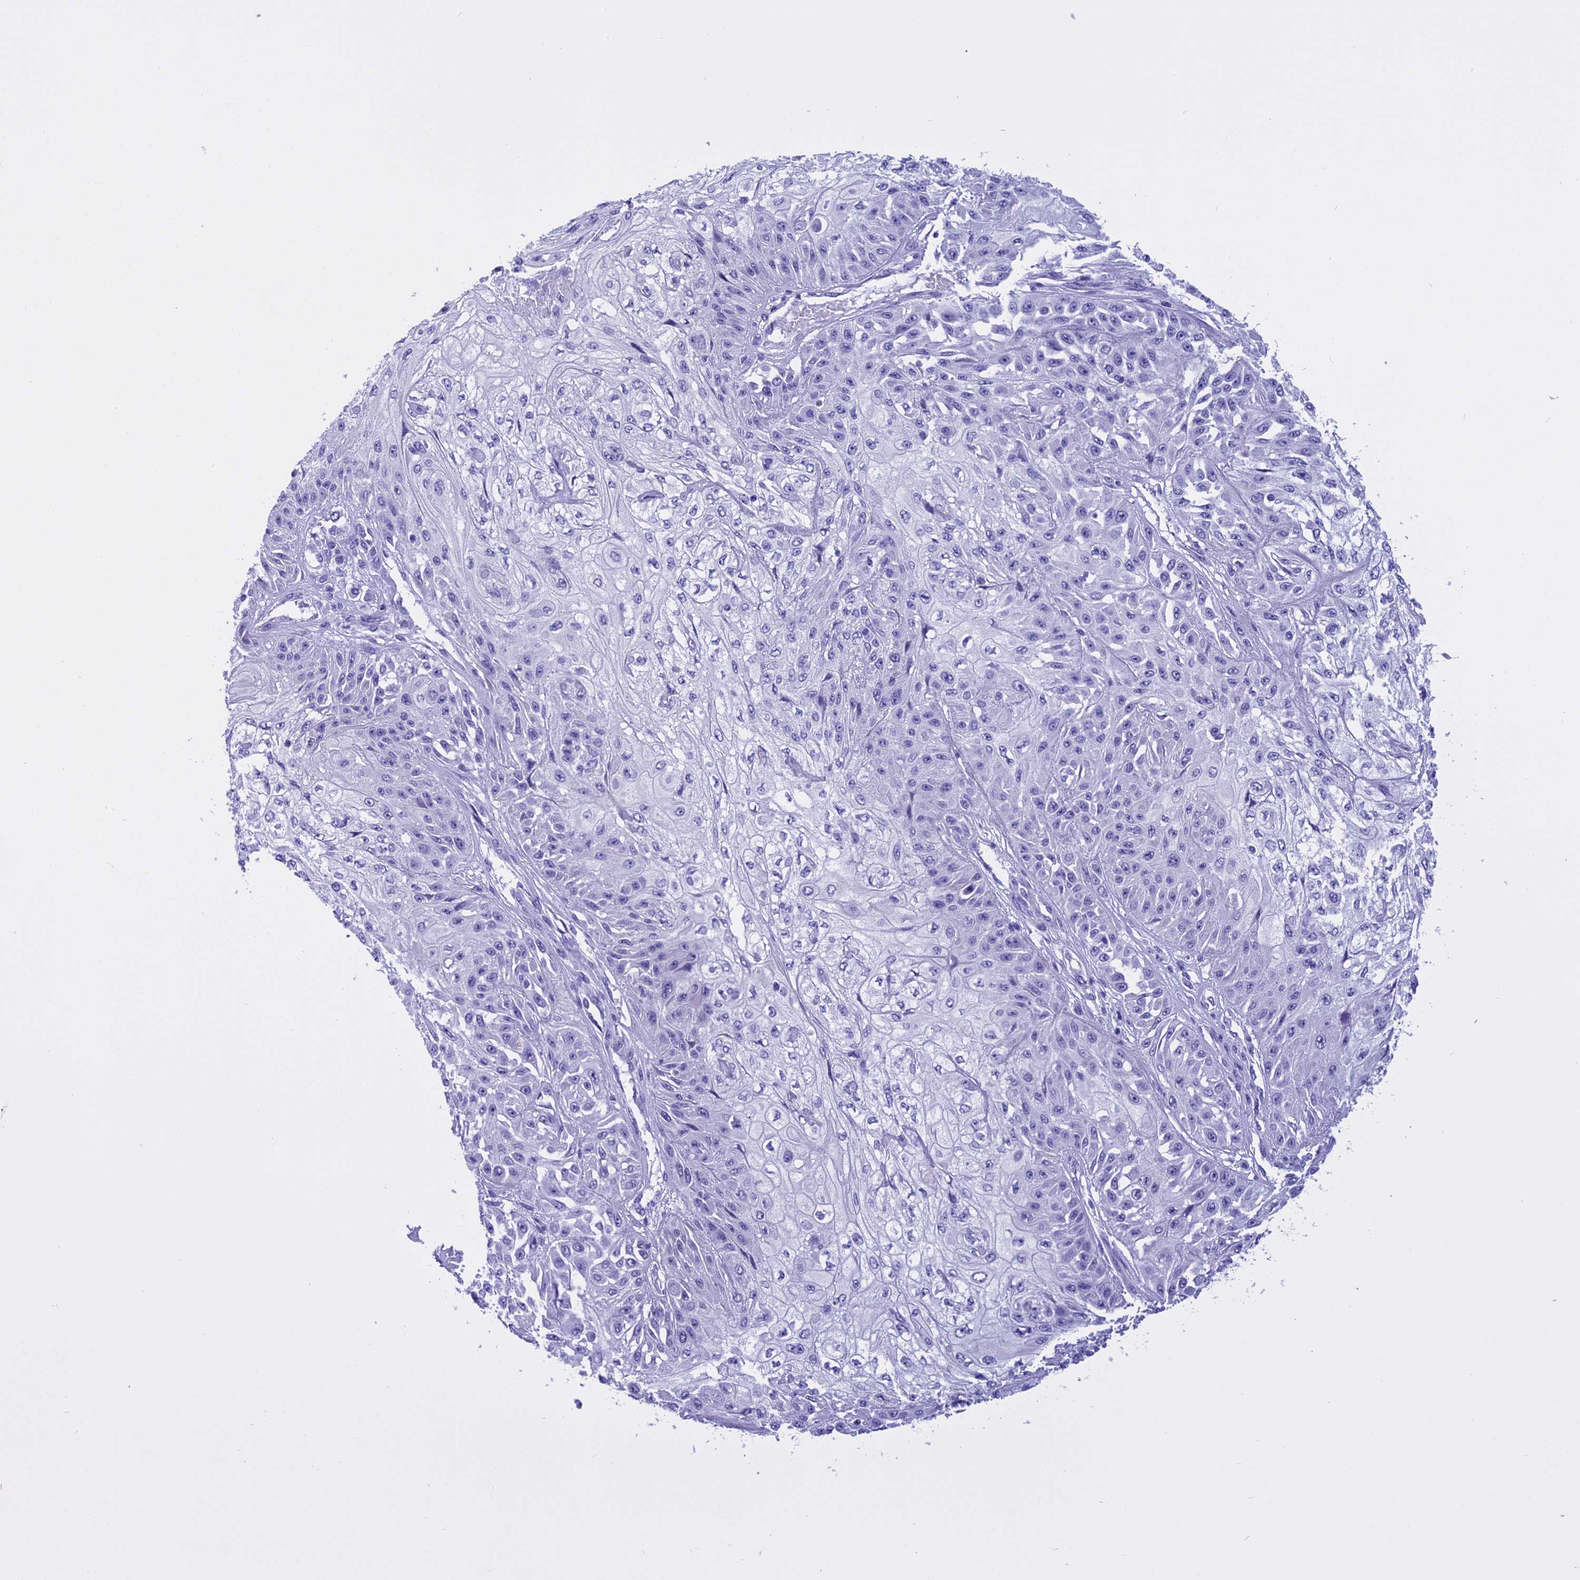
{"staining": {"intensity": "negative", "quantity": "none", "location": "none"}, "tissue": "skin cancer", "cell_type": "Tumor cells", "image_type": "cancer", "snomed": [{"axis": "morphology", "description": "Squamous cell carcinoma, NOS"}, {"axis": "morphology", "description": "Squamous cell carcinoma, metastatic, NOS"}, {"axis": "topography", "description": "Skin"}, {"axis": "topography", "description": "Lymph node"}], "caption": "Squamous cell carcinoma (skin) stained for a protein using immunohistochemistry (IHC) reveals no expression tumor cells.", "gene": "KCTD14", "patient": {"sex": "male", "age": 75}}